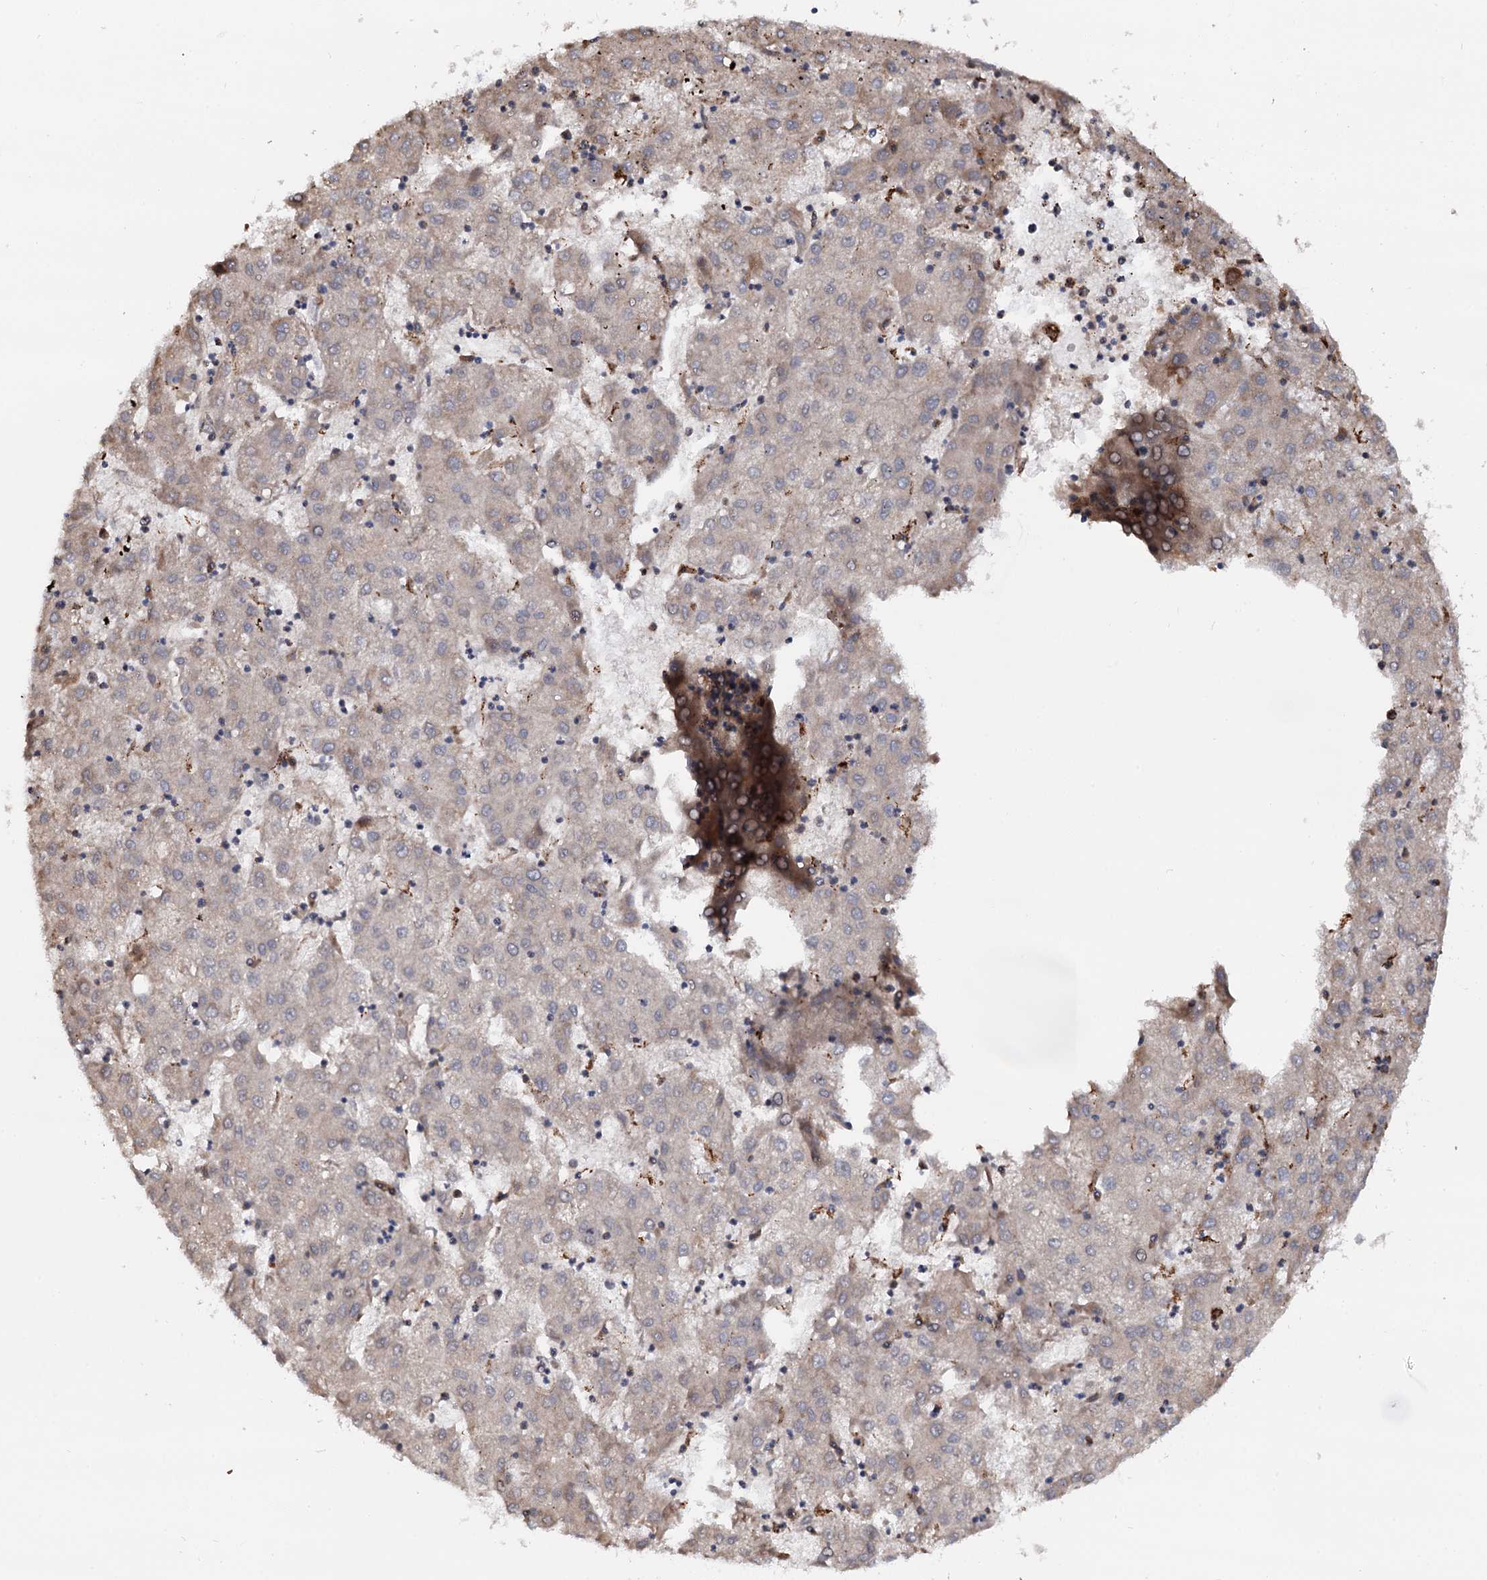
{"staining": {"intensity": "weak", "quantity": "25%-75%", "location": "cytoplasmic/membranous"}, "tissue": "liver cancer", "cell_type": "Tumor cells", "image_type": "cancer", "snomed": [{"axis": "morphology", "description": "Carcinoma, Hepatocellular, NOS"}, {"axis": "topography", "description": "Liver"}], "caption": "This micrograph demonstrates liver cancer stained with IHC to label a protein in brown. The cytoplasmic/membranous of tumor cells show weak positivity for the protein. Nuclei are counter-stained blue.", "gene": "UFM1", "patient": {"sex": "male", "age": 72}}